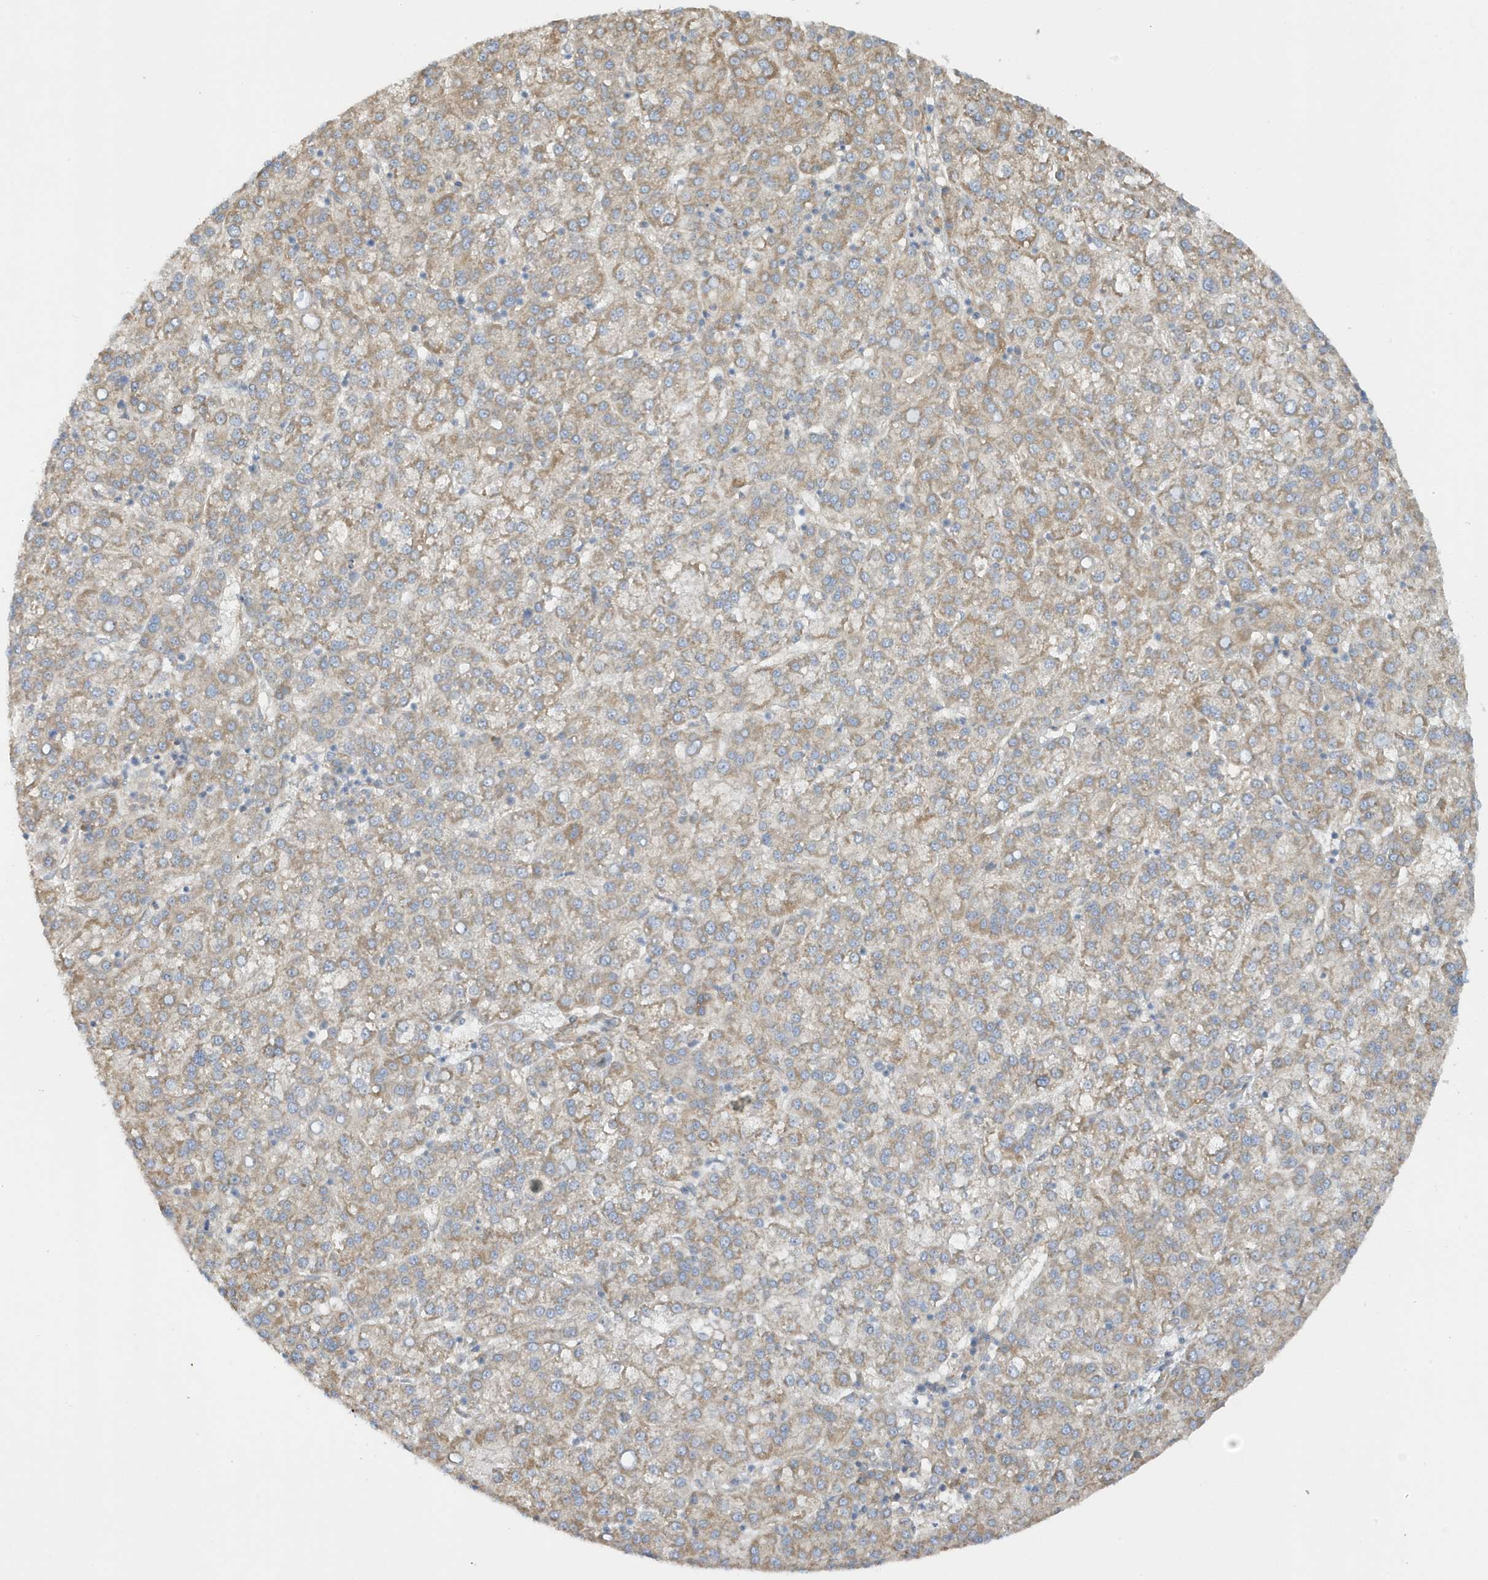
{"staining": {"intensity": "weak", "quantity": "25%-75%", "location": "cytoplasmic/membranous"}, "tissue": "liver cancer", "cell_type": "Tumor cells", "image_type": "cancer", "snomed": [{"axis": "morphology", "description": "Carcinoma, Hepatocellular, NOS"}, {"axis": "topography", "description": "Liver"}], "caption": "A histopathology image of liver cancer (hepatocellular carcinoma) stained for a protein exhibits weak cytoplasmic/membranous brown staining in tumor cells. Nuclei are stained in blue.", "gene": "CDC42EP3", "patient": {"sex": "female", "age": 58}}